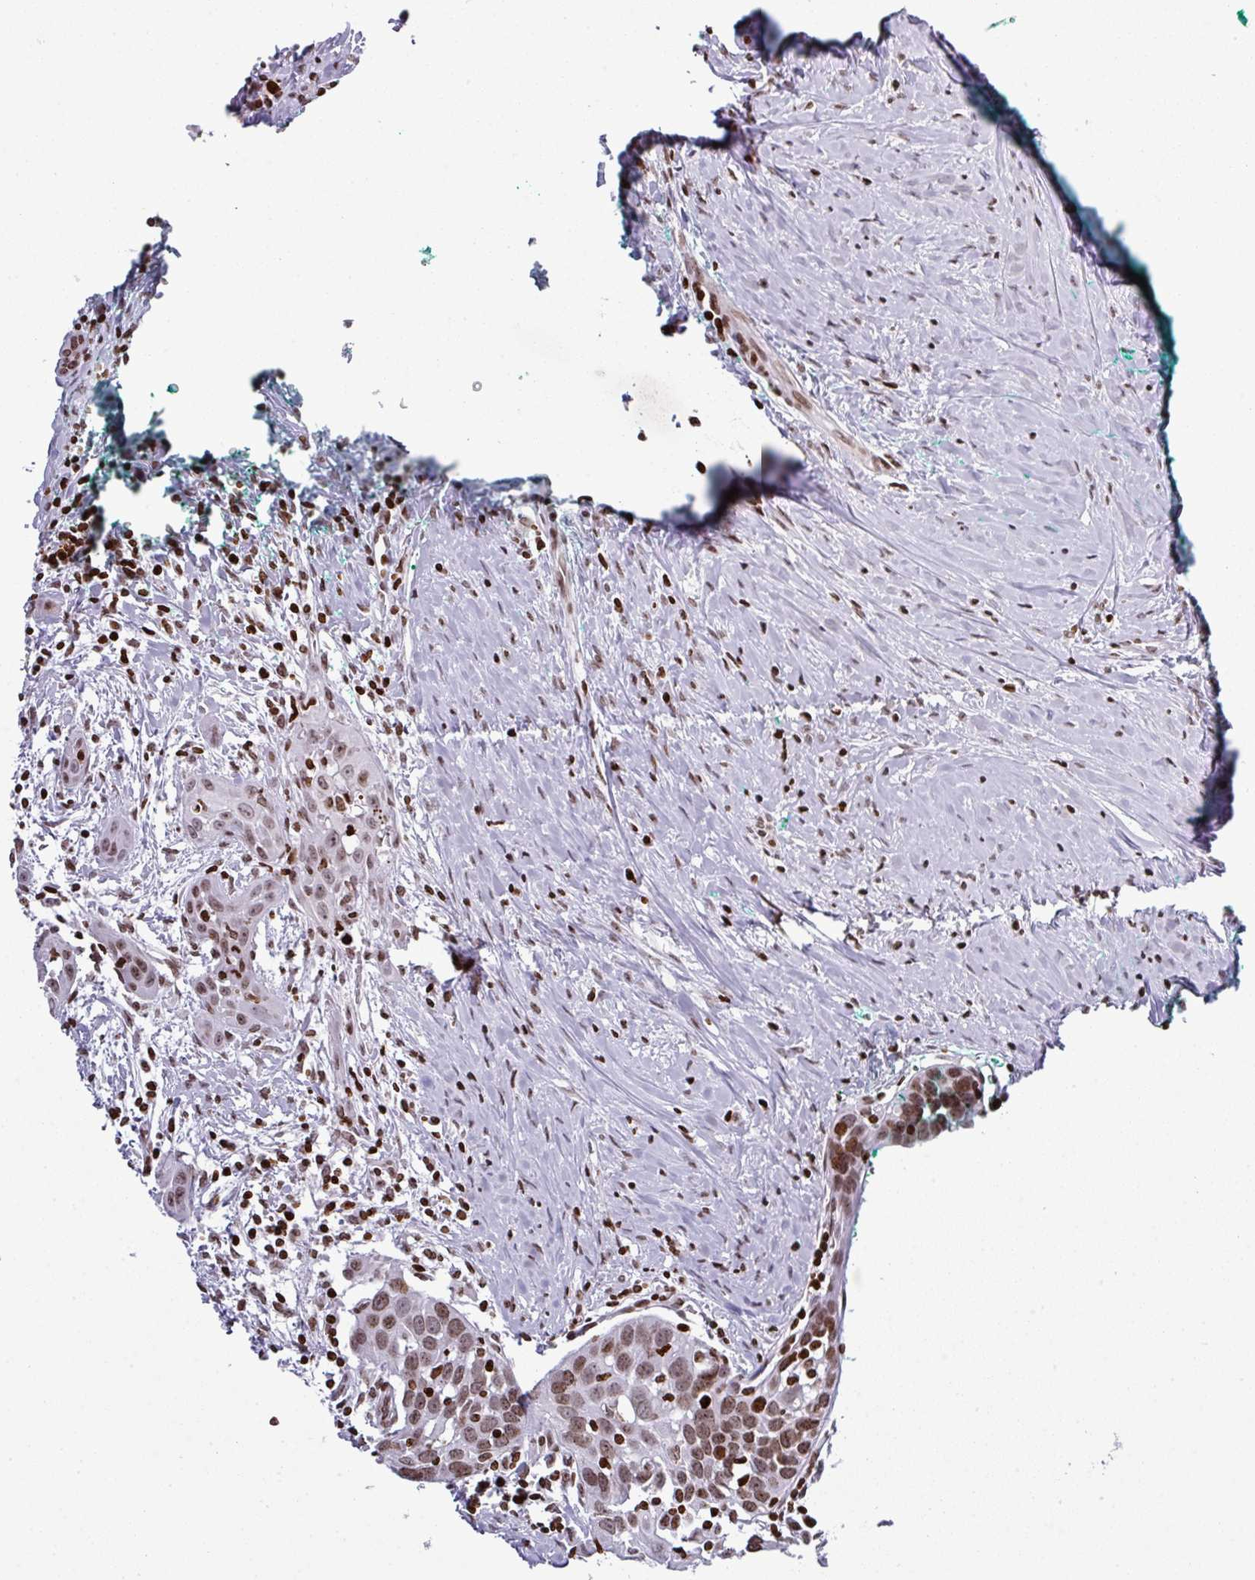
{"staining": {"intensity": "moderate", "quantity": ">75%", "location": "nuclear"}, "tissue": "head and neck cancer", "cell_type": "Tumor cells", "image_type": "cancer", "snomed": [{"axis": "morphology", "description": "Squamous cell carcinoma, NOS"}, {"axis": "topography", "description": "Oral tissue"}, {"axis": "topography", "description": "Head-Neck"}], "caption": "IHC (DAB) staining of human squamous cell carcinoma (head and neck) demonstrates moderate nuclear protein staining in about >75% of tumor cells. Using DAB (brown) and hematoxylin (blue) stains, captured at high magnification using brightfield microscopy.", "gene": "RASL11A", "patient": {"sex": "female", "age": 50}}